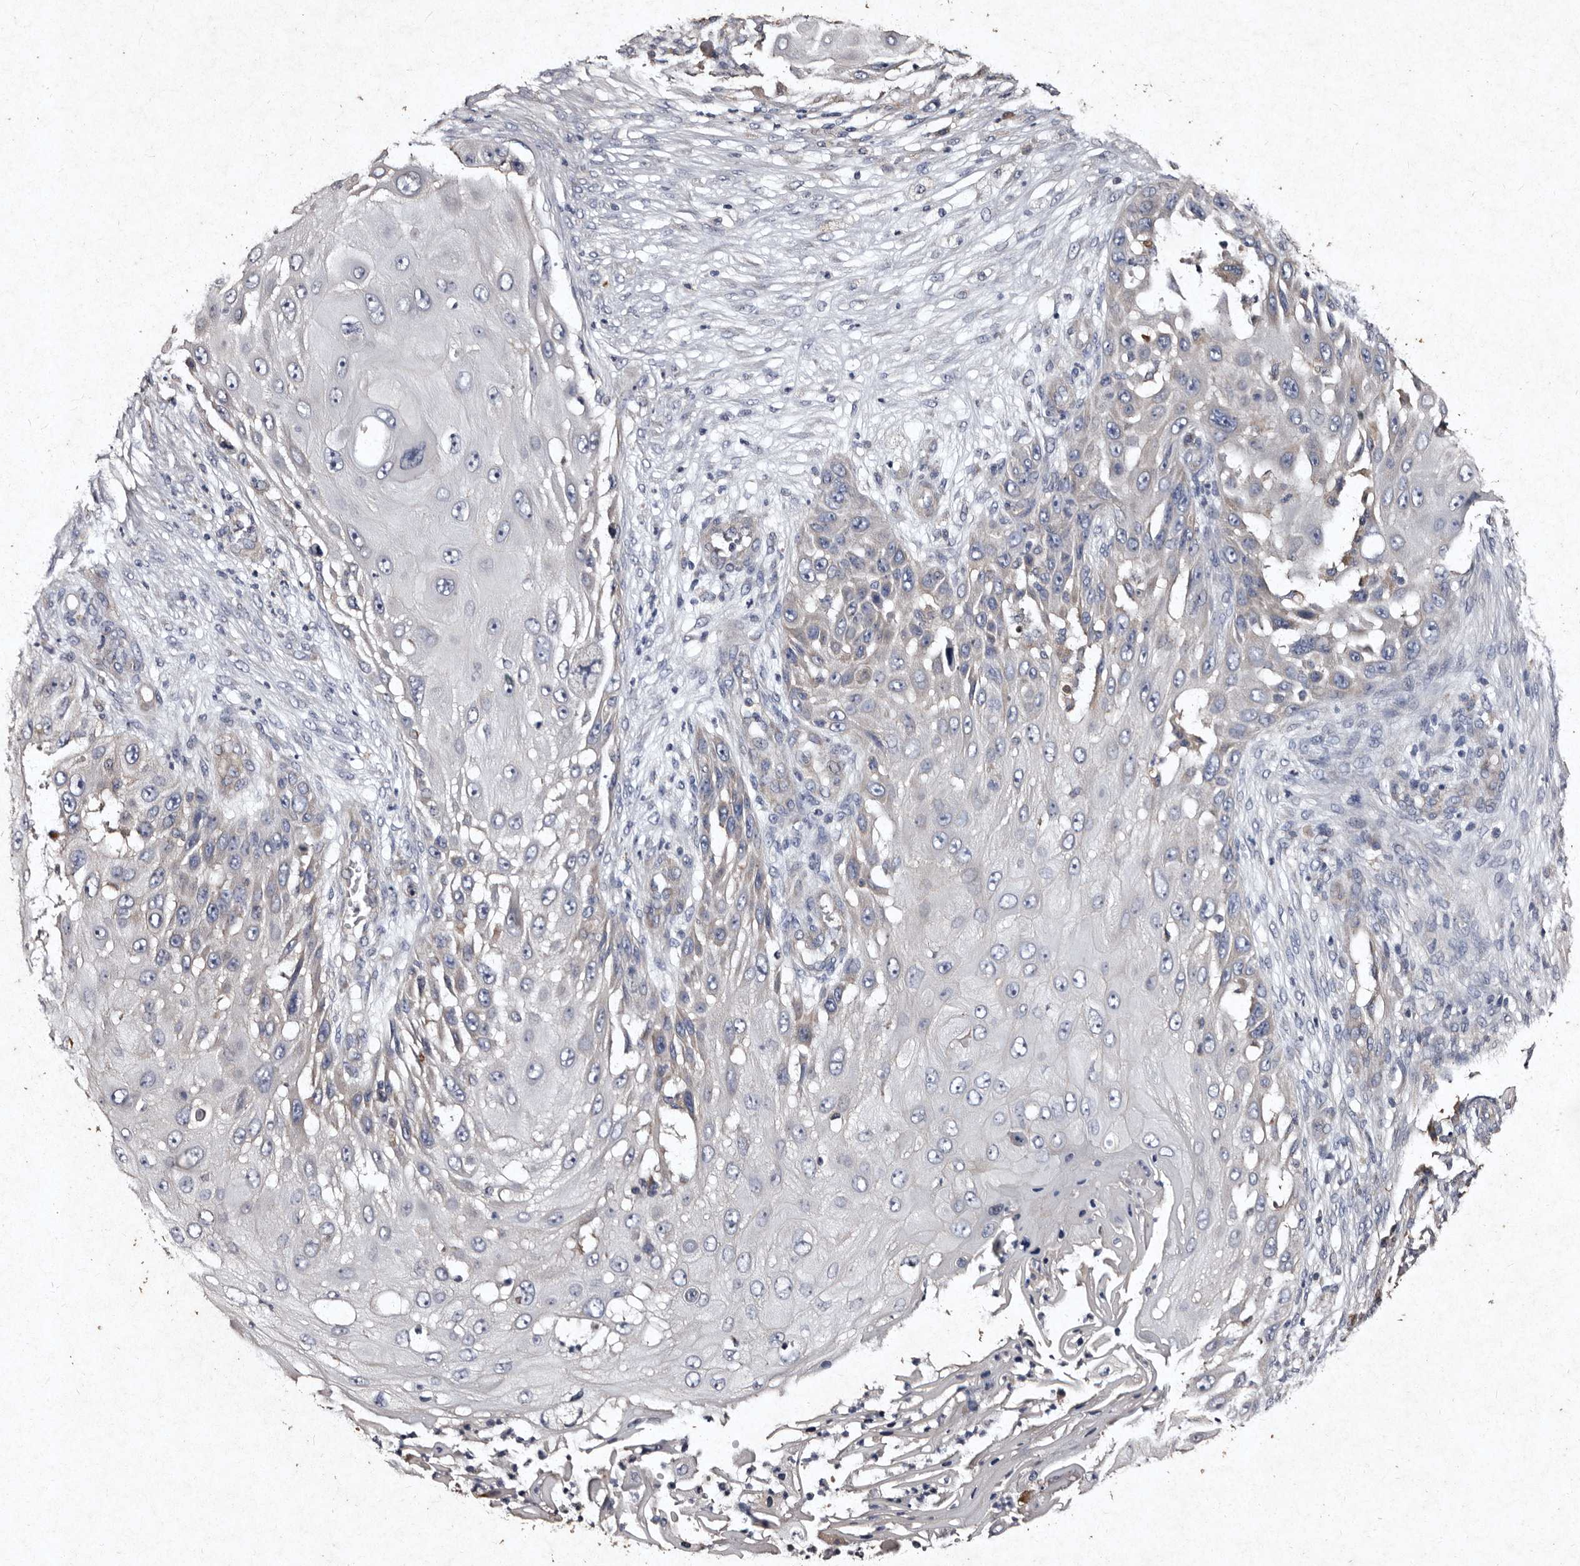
{"staining": {"intensity": "negative", "quantity": "none", "location": "none"}, "tissue": "skin cancer", "cell_type": "Tumor cells", "image_type": "cancer", "snomed": [{"axis": "morphology", "description": "Squamous cell carcinoma, NOS"}, {"axis": "topography", "description": "Skin"}], "caption": "A micrograph of skin cancer stained for a protein displays no brown staining in tumor cells.", "gene": "TFB1M", "patient": {"sex": "female", "age": 44}}